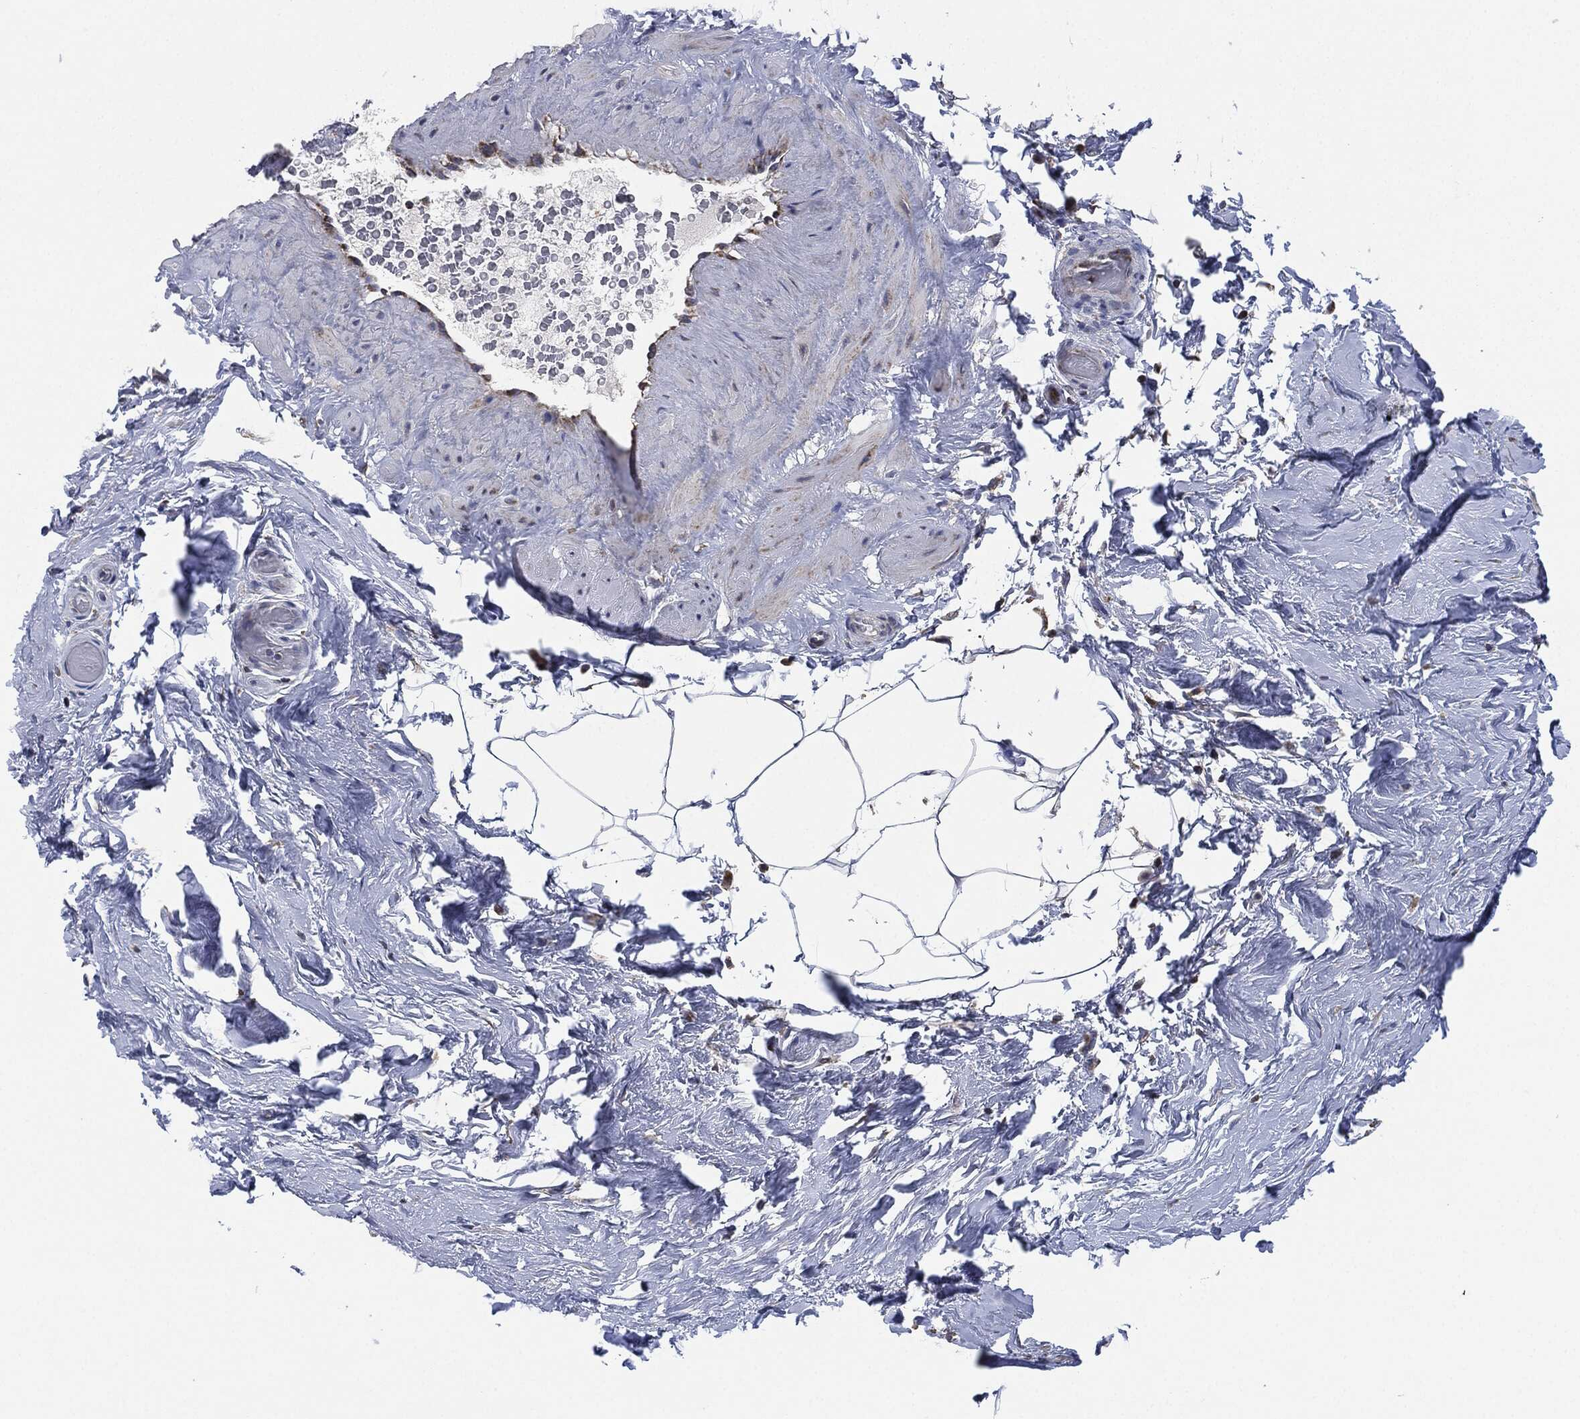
{"staining": {"intensity": "negative", "quantity": "none", "location": "none"}, "tissue": "adipose tissue", "cell_type": "Adipocytes", "image_type": "normal", "snomed": [{"axis": "morphology", "description": "Normal tissue, NOS"}, {"axis": "topography", "description": "Soft tissue"}, {"axis": "topography", "description": "Vascular tissue"}], "caption": "Immunohistochemistry of unremarkable adipose tissue reveals no positivity in adipocytes. Brightfield microscopy of IHC stained with DAB (brown) and hematoxylin (blue), captured at high magnification.", "gene": "NDUFV2", "patient": {"sex": "male", "age": 41}}